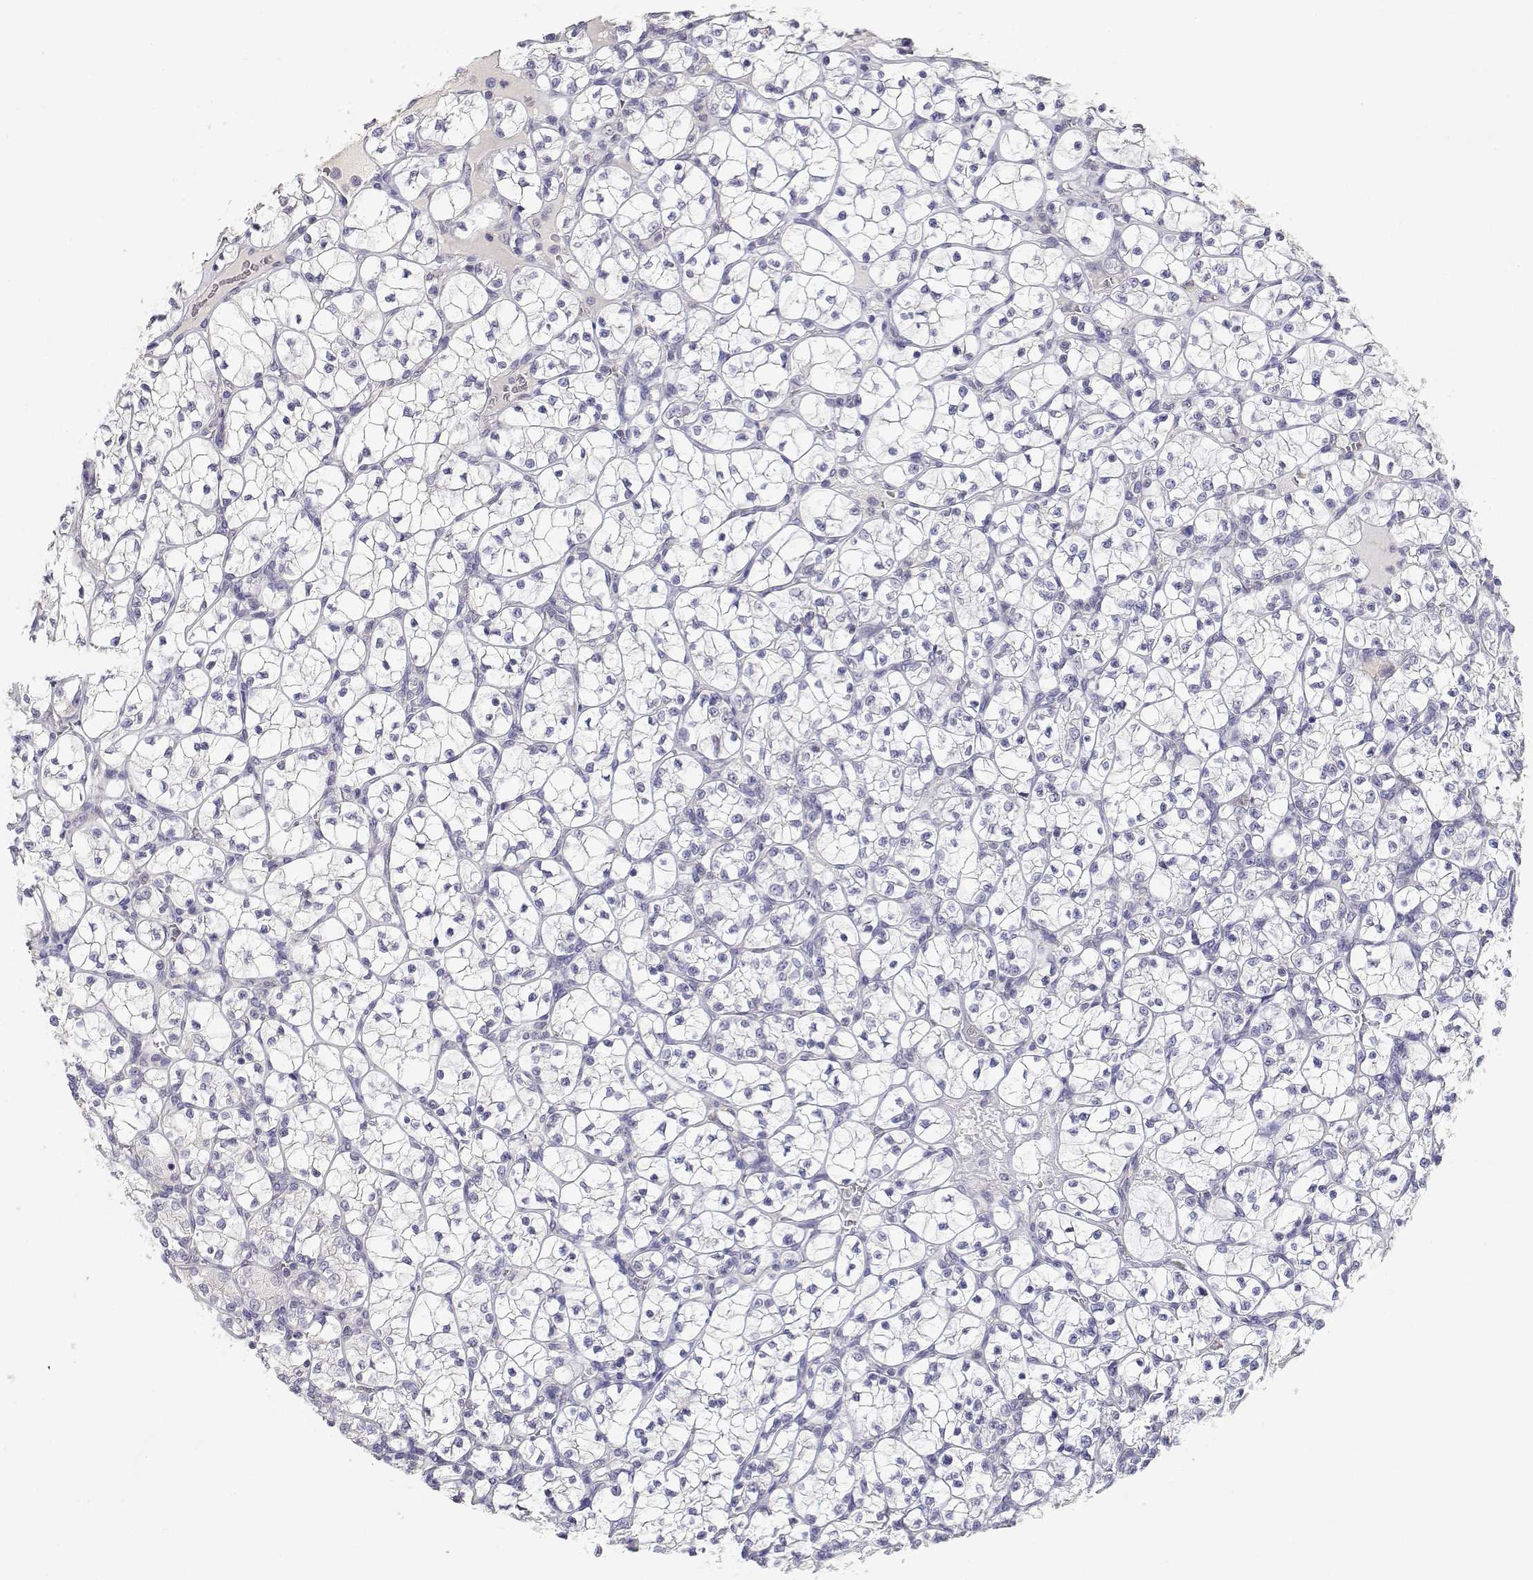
{"staining": {"intensity": "negative", "quantity": "none", "location": "none"}, "tissue": "renal cancer", "cell_type": "Tumor cells", "image_type": "cancer", "snomed": [{"axis": "morphology", "description": "Adenocarcinoma, NOS"}, {"axis": "topography", "description": "Kidney"}], "caption": "The IHC photomicrograph has no significant staining in tumor cells of renal adenocarcinoma tissue.", "gene": "ADA", "patient": {"sex": "female", "age": 89}}